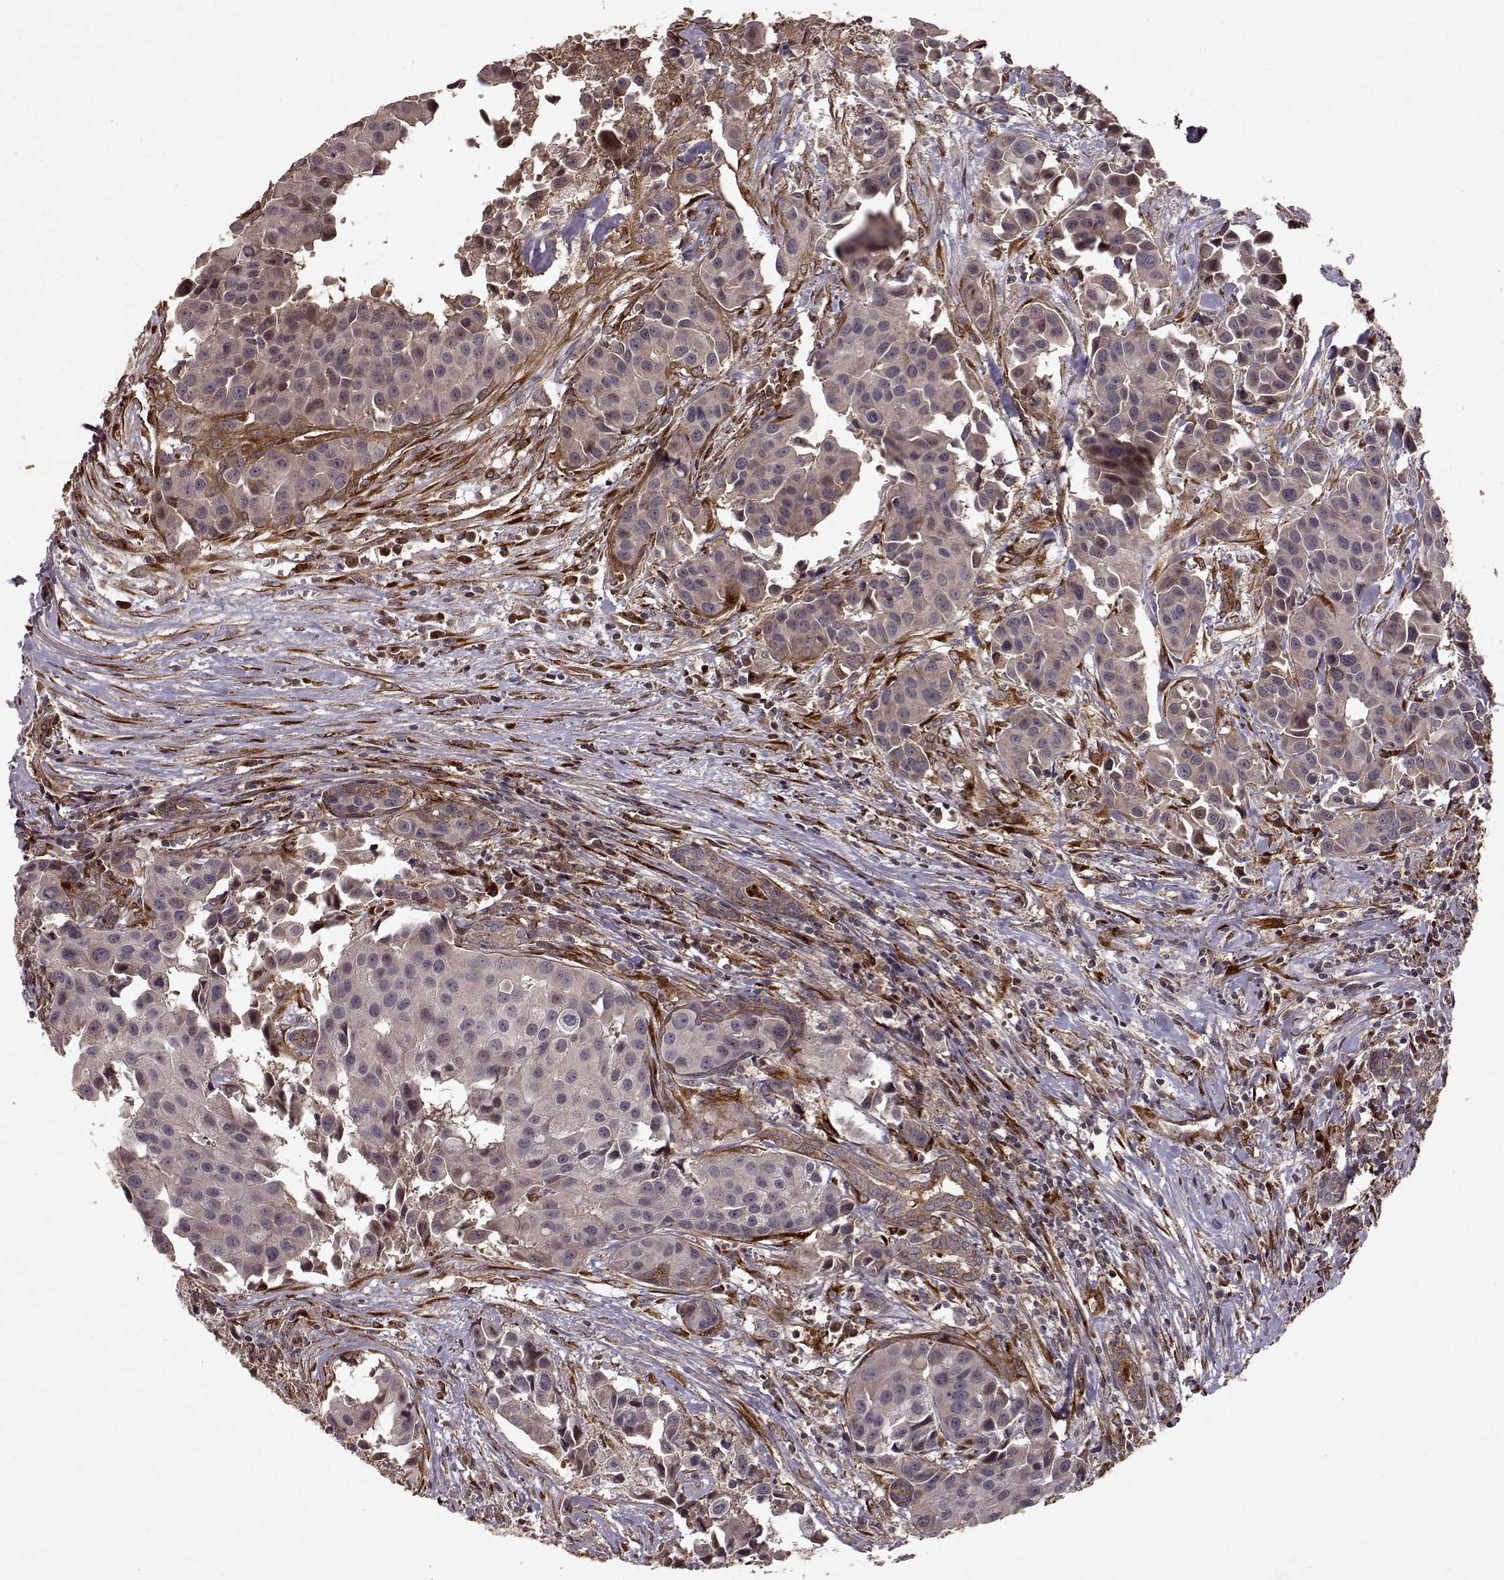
{"staining": {"intensity": "negative", "quantity": "none", "location": "none"}, "tissue": "head and neck cancer", "cell_type": "Tumor cells", "image_type": "cancer", "snomed": [{"axis": "morphology", "description": "Adenocarcinoma, NOS"}, {"axis": "topography", "description": "Head-Neck"}], "caption": "This is an IHC image of human head and neck cancer (adenocarcinoma). There is no positivity in tumor cells.", "gene": "FSTL1", "patient": {"sex": "male", "age": 76}}